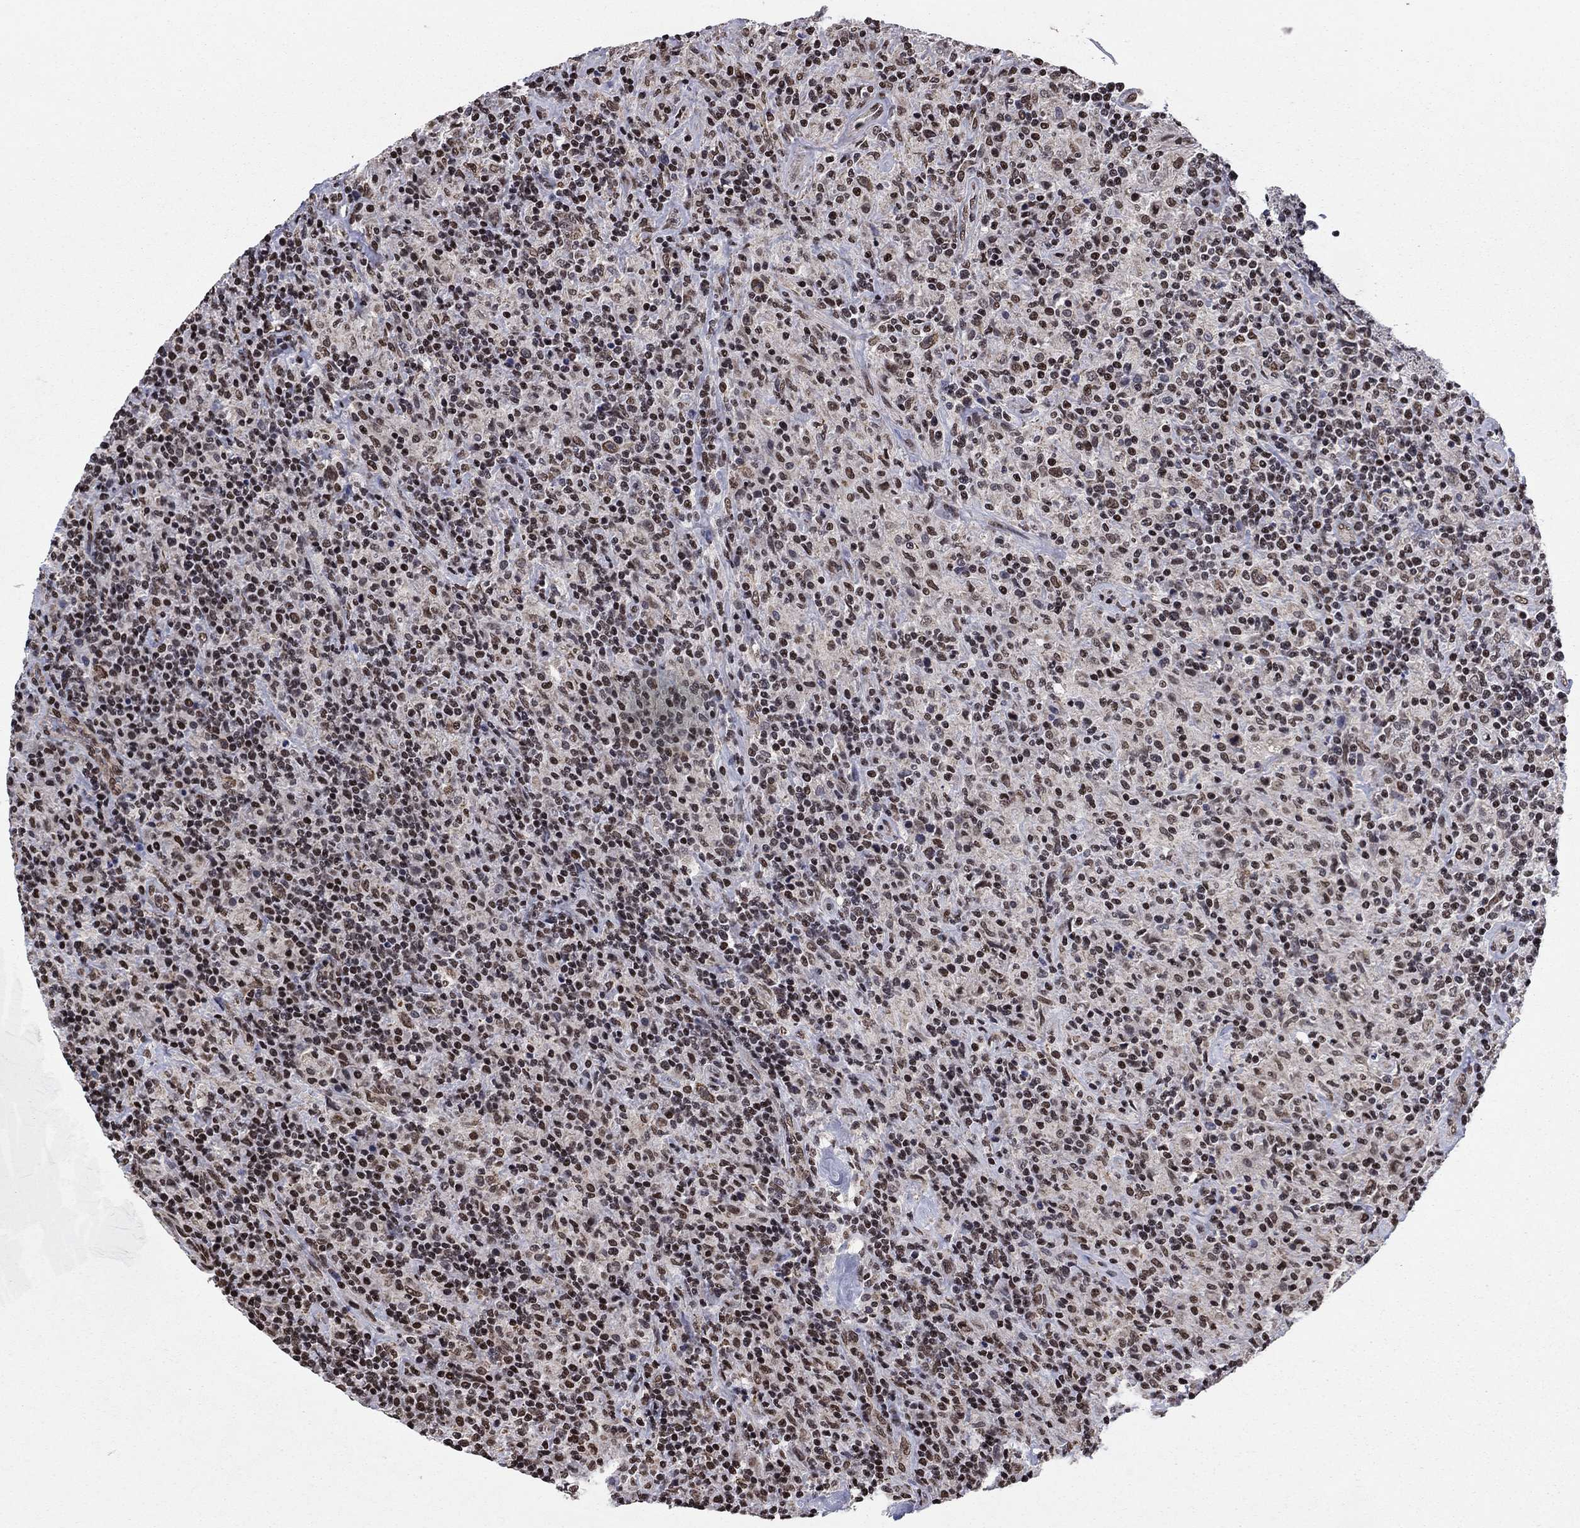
{"staining": {"intensity": "moderate", "quantity": ">75%", "location": "nuclear"}, "tissue": "lymphoma", "cell_type": "Tumor cells", "image_type": "cancer", "snomed": [{"axis": "morphology", "description": "Hodgkin's disease, NOS"}, {"axis": "topography", "description": "Lymph node"}], "caption": "Human lymphoma stained for a protein (brown) shows moderate nuclear positive staining in approximately >75% of tumor cells.", "gene": "N4BP2", "patient": {"sex": "male", "age": 70}}